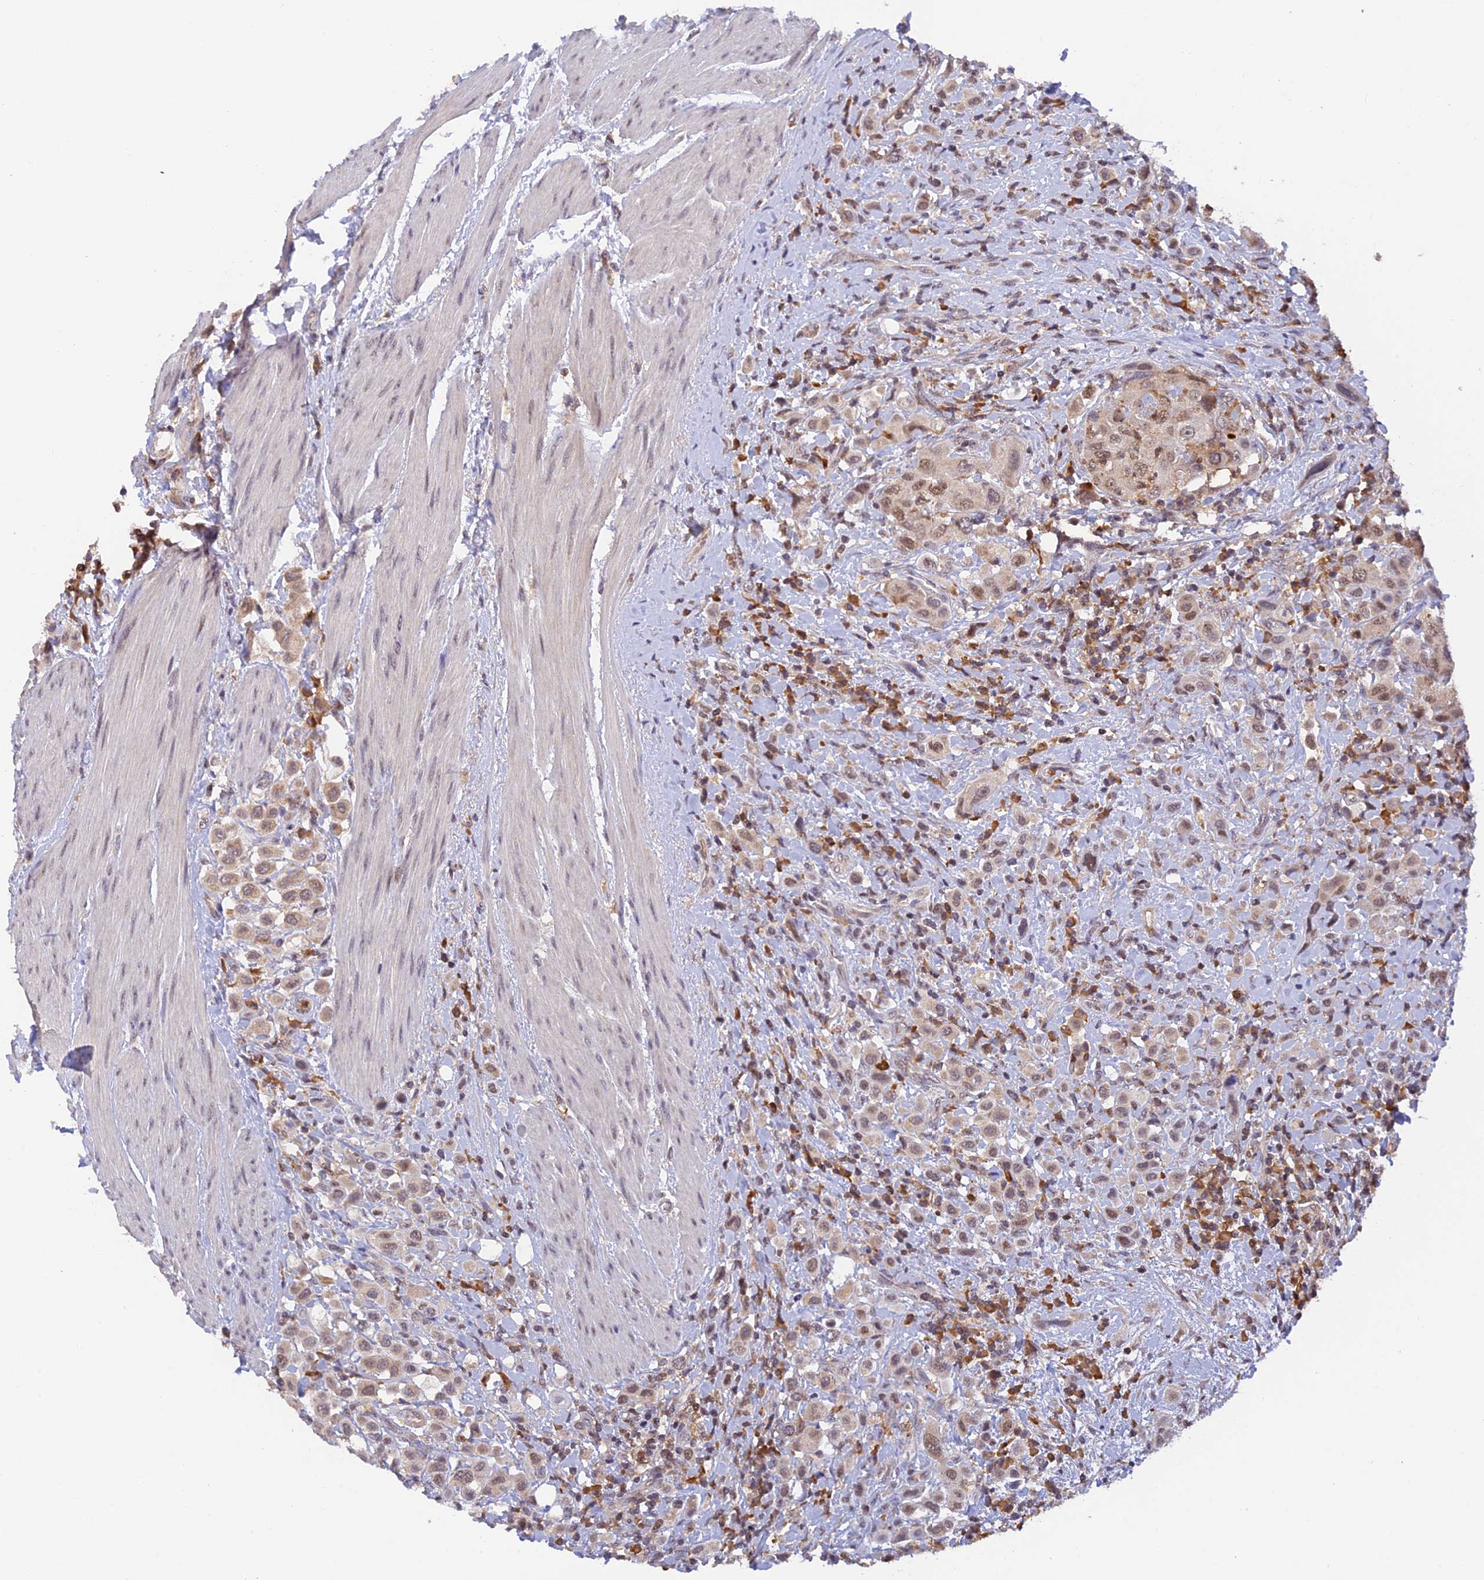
{"staining": {"intensity": "weak", "quantity": "25%-75%", "location": "cytoplasmic/membranous,nuclear"}, "tissue": "urothelial cancer", "cell_type": "Tumor cells", "image_type": "cancer", "snomed": [{"axis": "morphology", "description": "Urothelial carcinoma, High grade"}, {"axis": "topography", "description": "Urinary bladder"}], "caption": "An immunohistochemistry image of neoplastic tissue is shown. Protein staining in brown shows weak cytoplasmic/membranous and nuclear positivity in urothelial cancer within tumor cells. The protein of interest is stained brown, and the nuclei are stained in blue (DAB IHC with brightfield microscopy, high magnification).", "gene": "PEX16", "patient": {"sex": "male", "age": 50}}